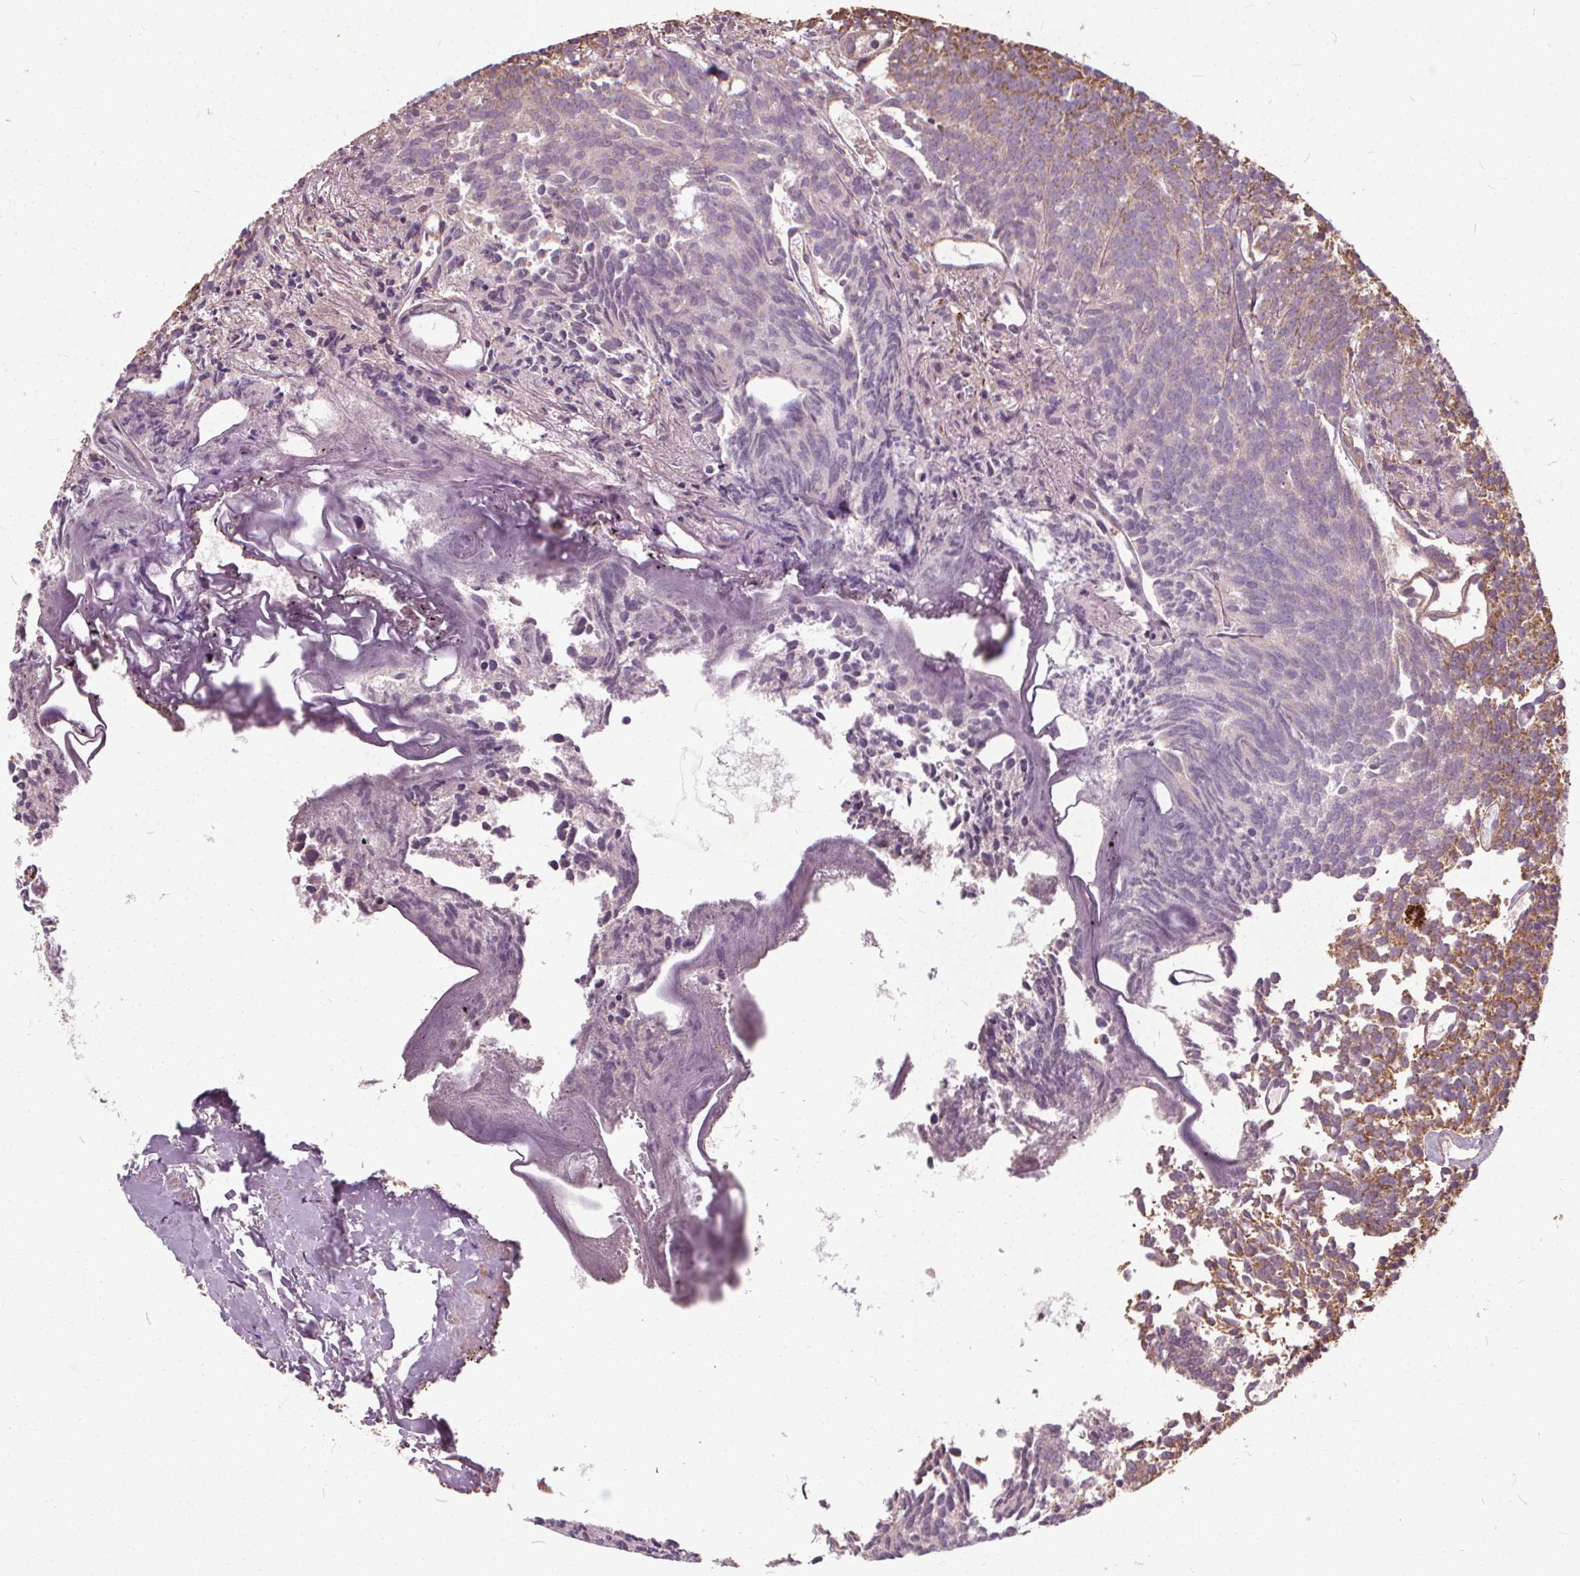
{"staining": {"intensity": "moderate", "quantity": "<25%", "location": "cytoplasmic/membranous"}, "tissue": "prostate cancer", "cell_type": "Tumor cells", "image_type": "cancer", "snomed": [{"axis": "morphology", "description": "Adenocarcinoma, High grade"}, {"axis": "topography", "description": "Prostate"}], "caption": "Immunohistochemical staining of prostate cancer exhibits low levels of moderate cytoplasmic/membranous staining in about <25% of tumor cells.", "gene": "ORAI2", "patient": {"sex": "male", "age": 58}}